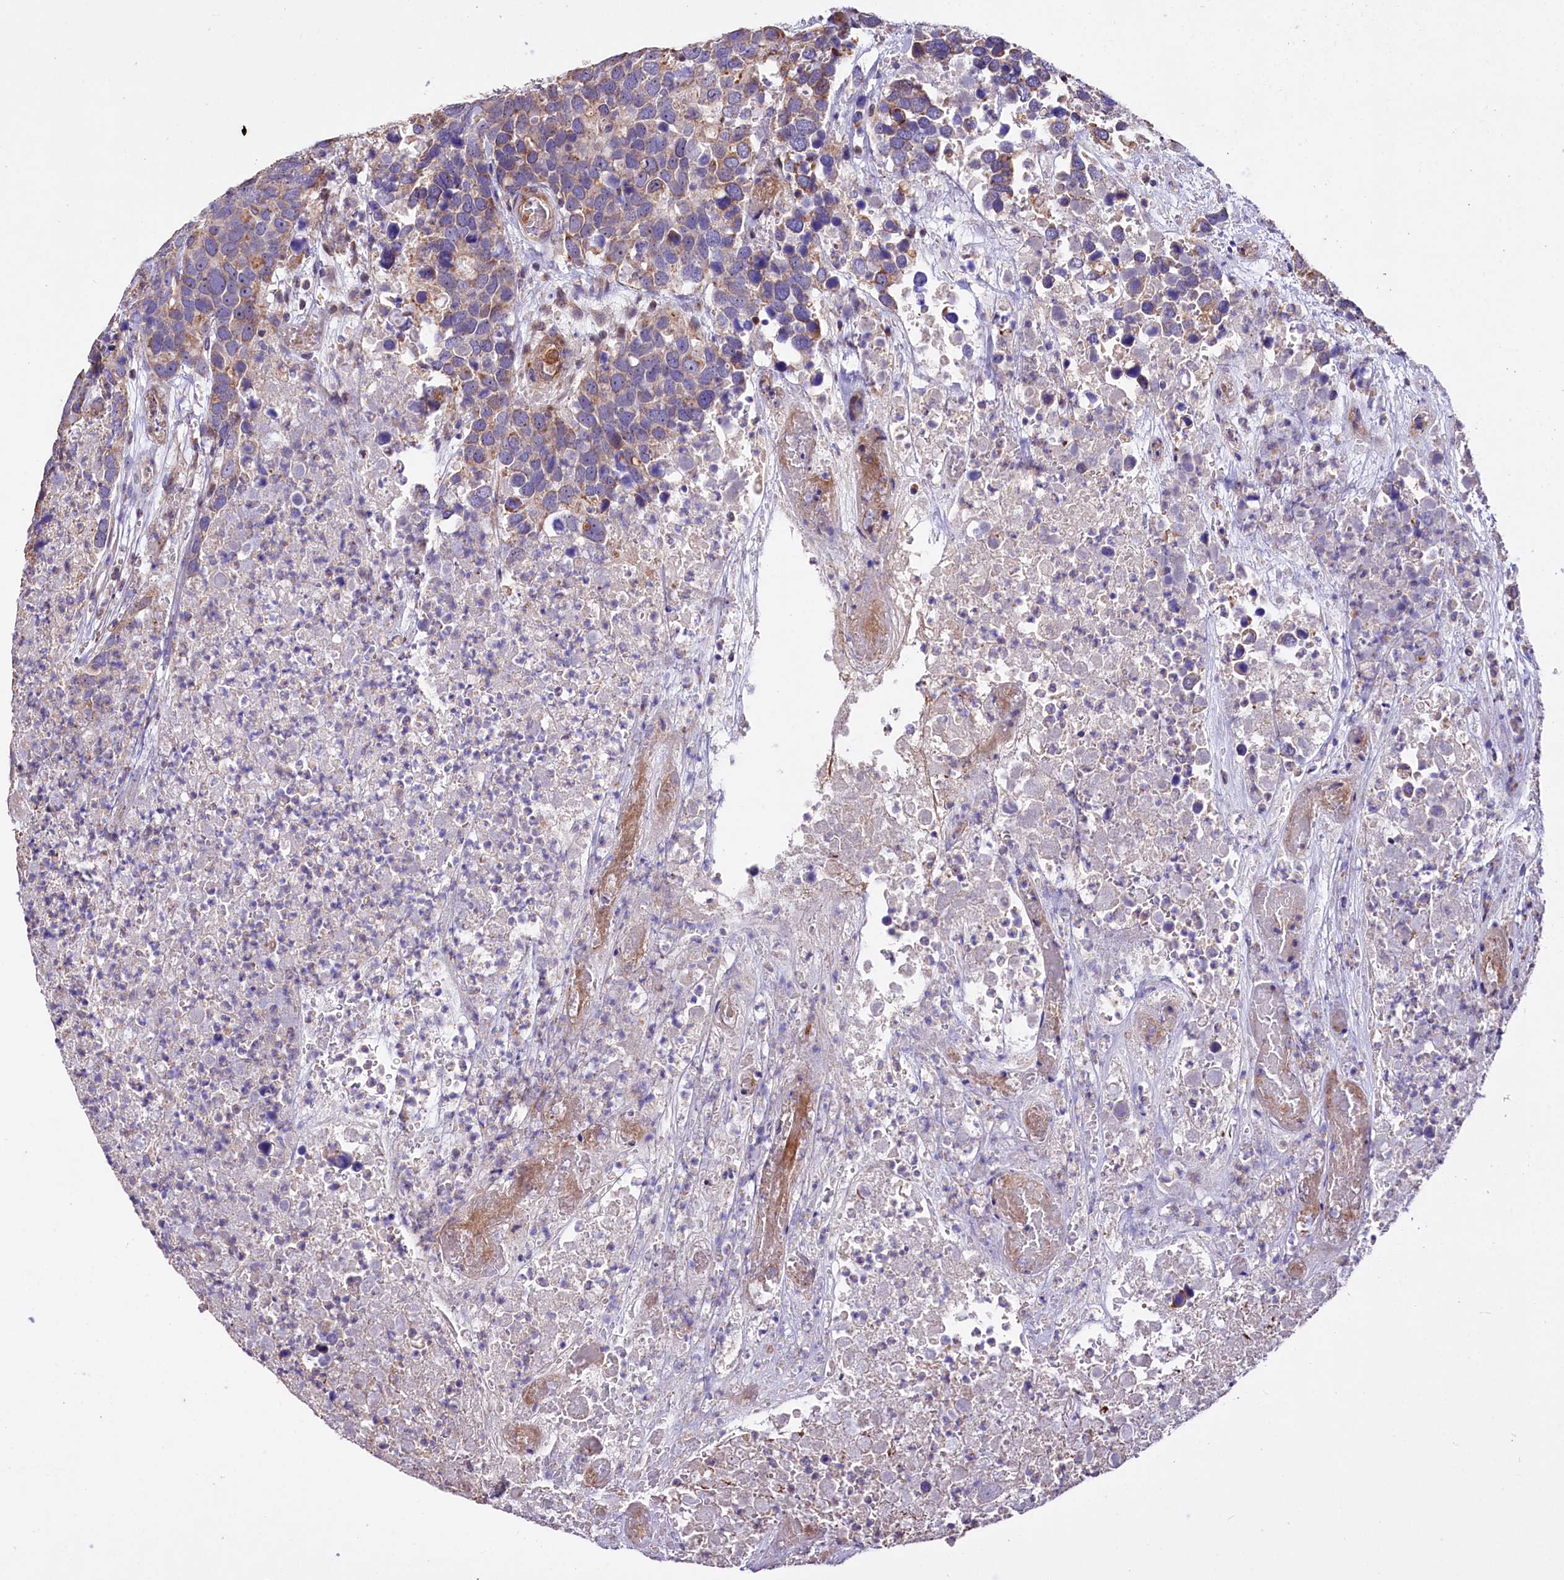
{"staining": {"intensity": "moderate", "quantity": "25%-75%", "location": "cytoplasmic/membranous"}, "tissue": "breast cancer", "cell_type": "Tumor cells", "image_type": "cancer", "snomed": [{"axis": "morphology", "description": "Duct carcinoma"}, {"axis": "topography", "description": "Breast"}], "caption": "A micrograph of human breast cancer (intraductal carcinoma) stained for a protein shows moderate cytoplasmic/membranous brown staining in tumor cells.", "gene": "RPUSD3", "patient": {"sex": "female", "age": 83}}